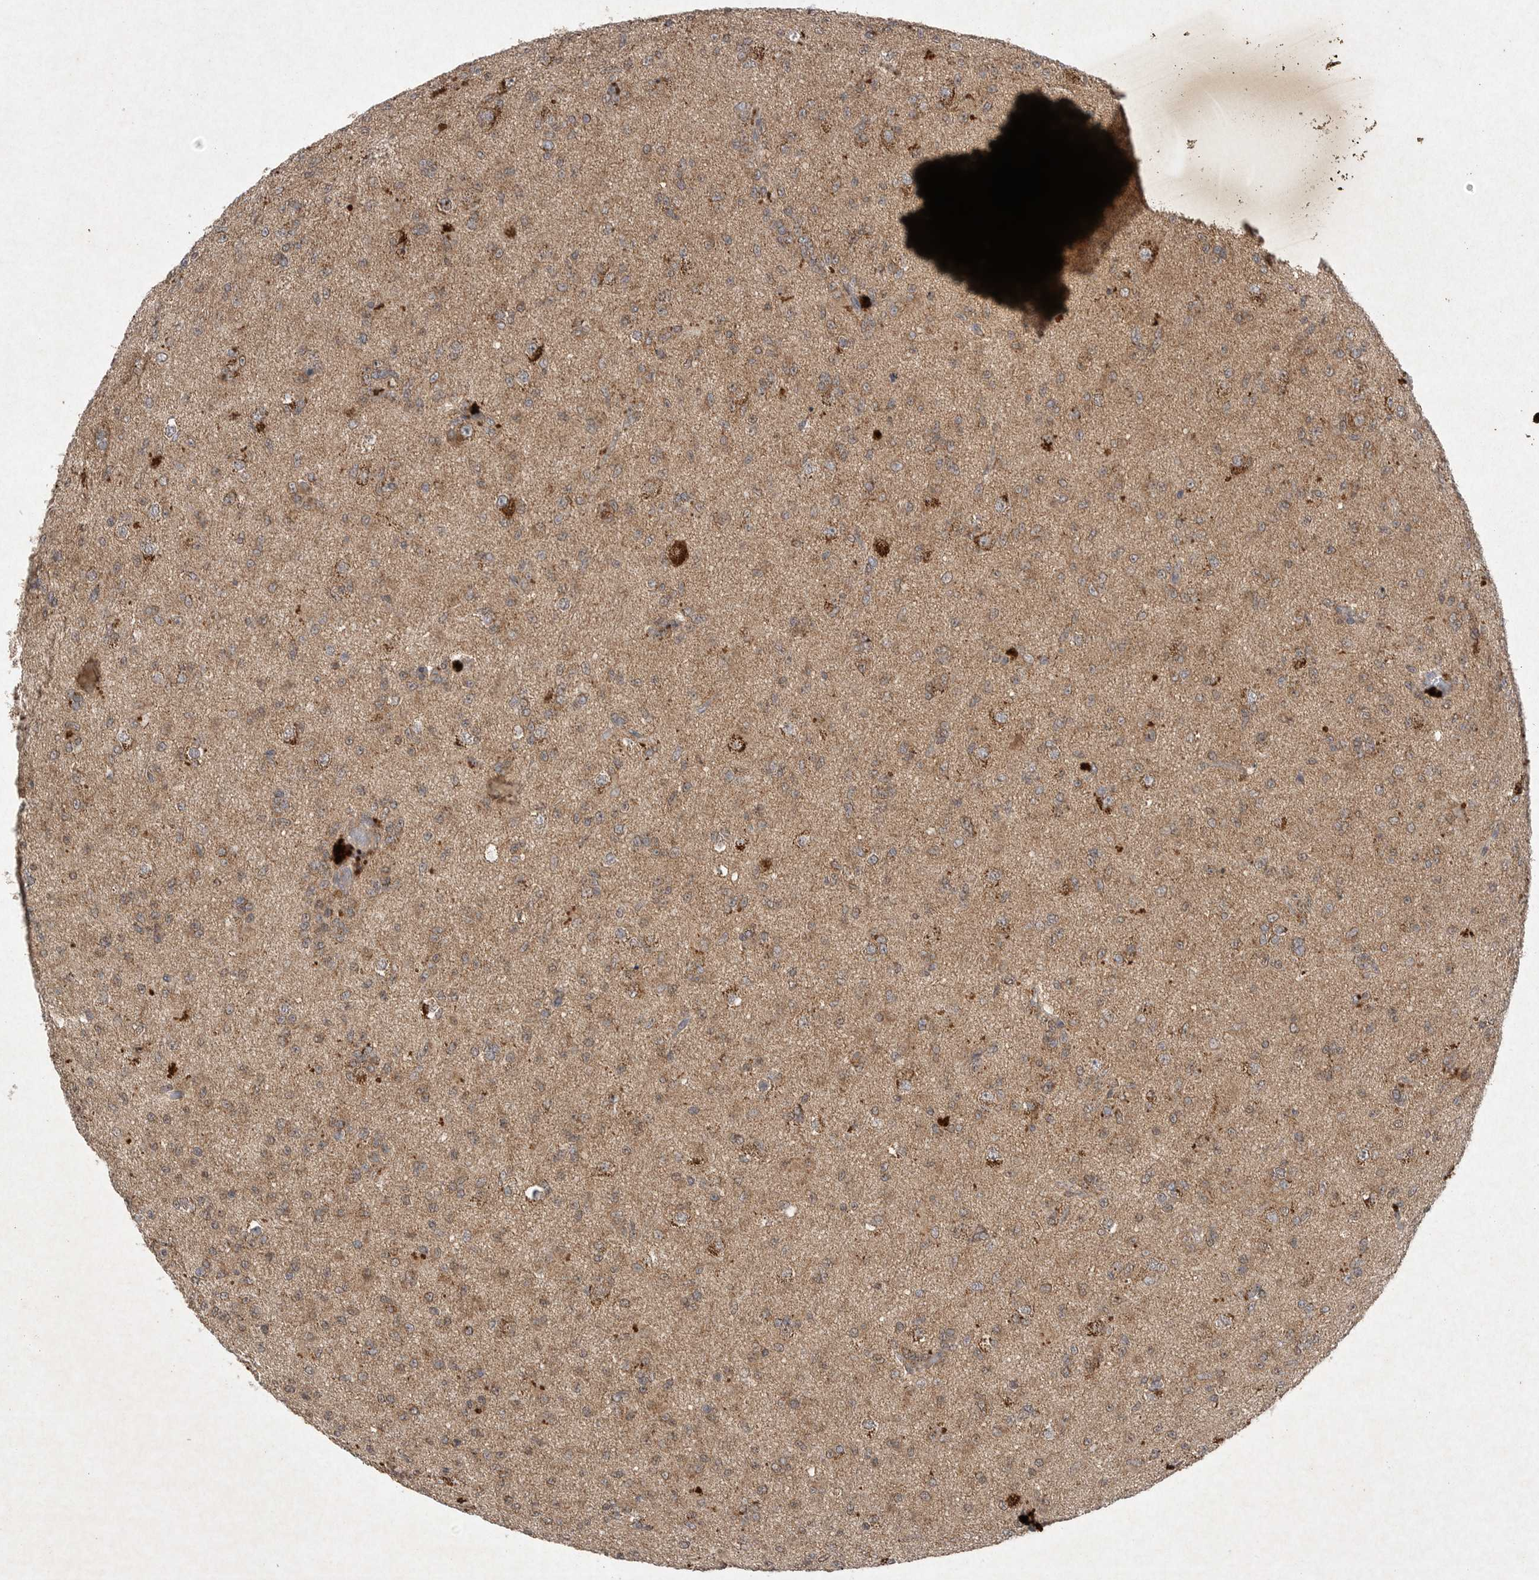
{"staining": {"intensity": "weak", "quantity": ">75%", "location": "cytoplasmic/membranous"}, "tissue": "glioma", "cell_type": "Tumor cells", "image_type": "cancer", "snomed": [{"axis": "morphology", "description": "Glioma, malignant, Low grade"}, {"axis": "topography", "description": "Brain"}], "caption": "Immunohistochemistry (IHC) image of human glioma stained for a protein (brown), which displays low levels of weak cytoplasmic/membranous expression in approximately >75% of tumor cells.", "gene": "DDR1", "patient": {"sex": "male", "age": 65}}